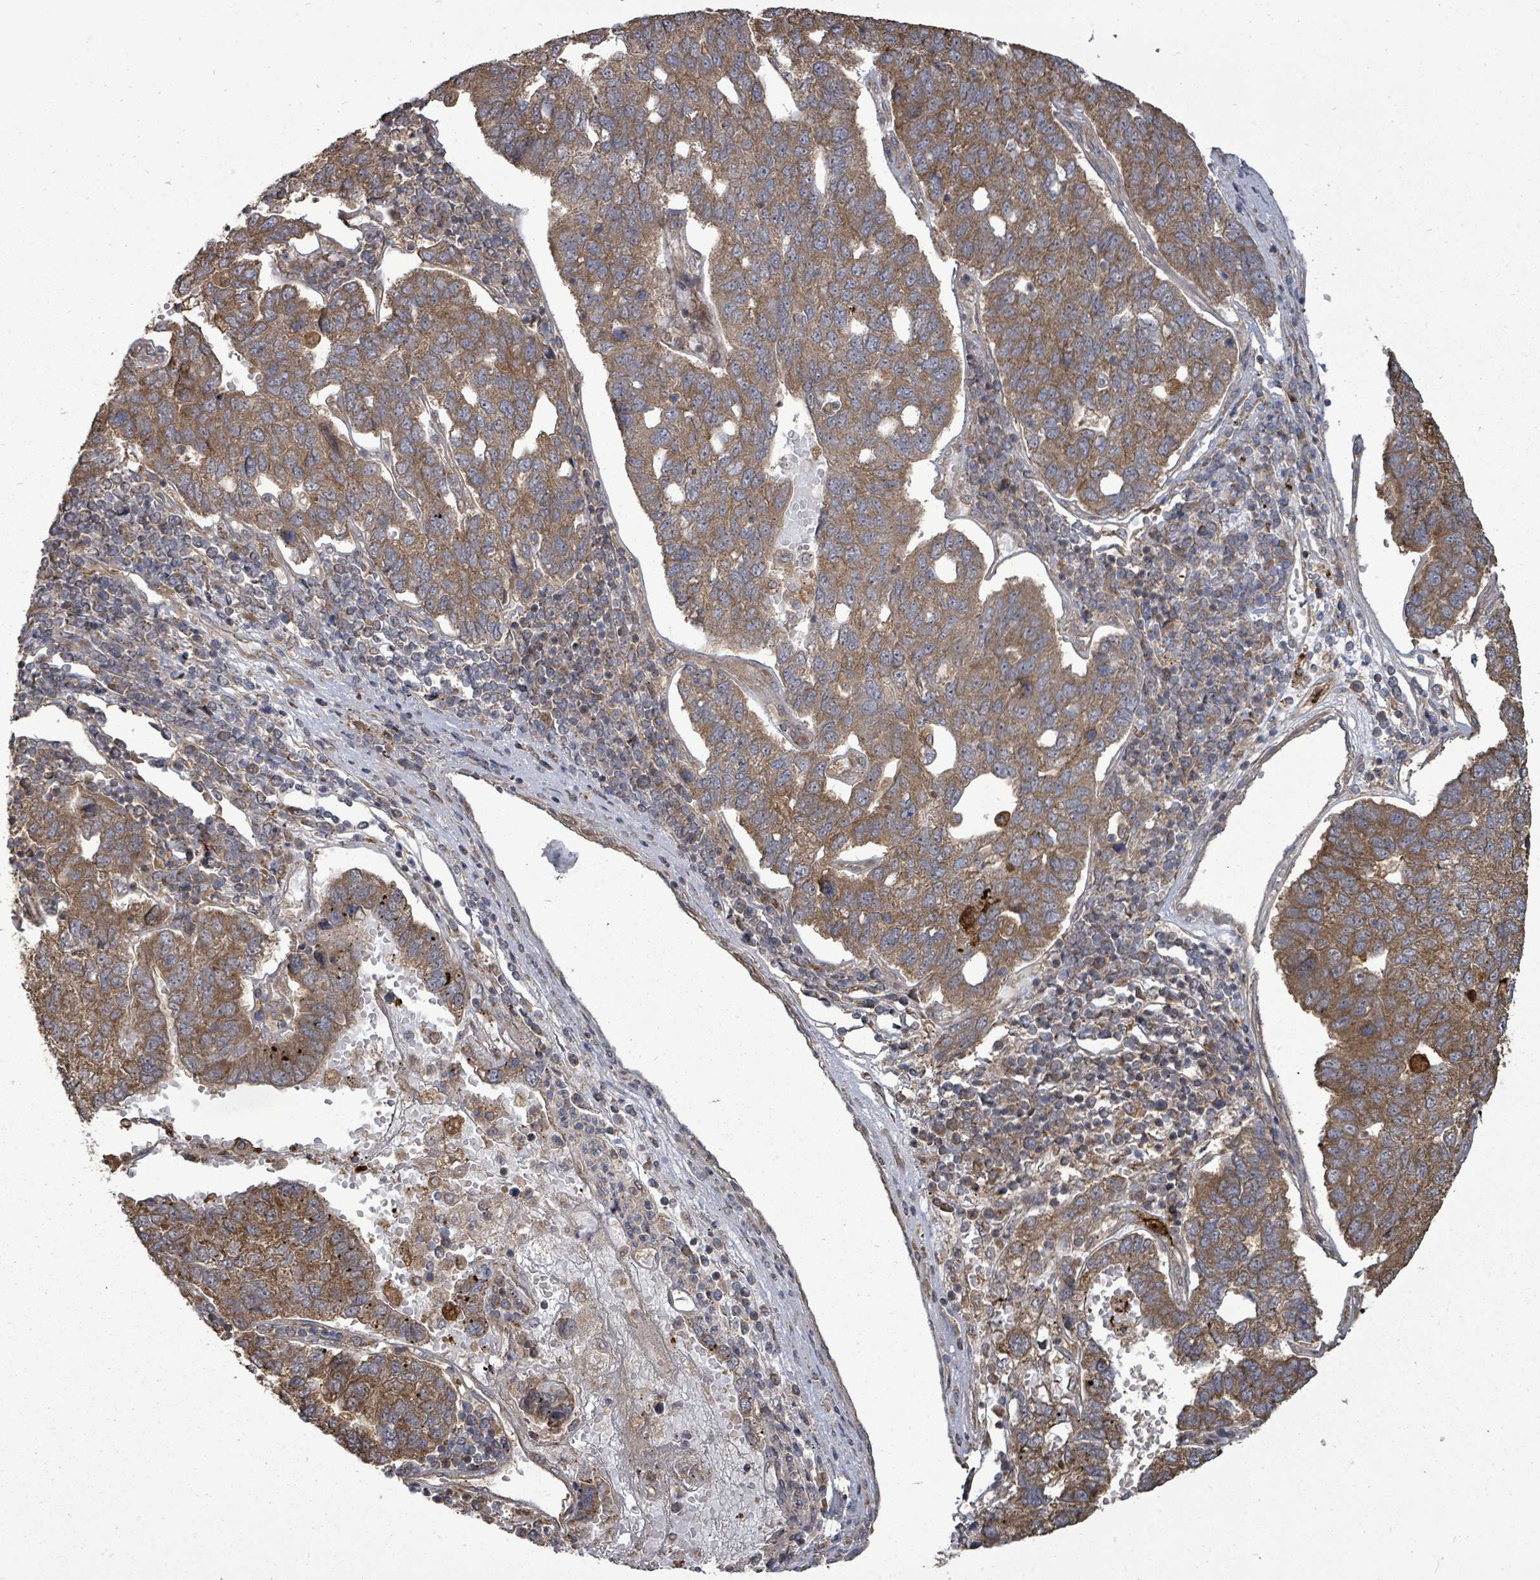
{"staining": {"intensity": "moderate", "quantity": ">75%", "location": "cytoplasmic/membranous"}, "tissue": "pancreatic cancer", "cell_type": "Tumor cells", "image_type": "cancer", "snomed": [{"axis": "morphology", "description": "Adenocarcinoma, NOS"}, {"axis": "topography", "description": "Pancreas"}], "caption": "A micrograph showing moderate cytoplasmic/membranous expression in approximately >75% of tumor cells in pancreatic adenocarcinoma, as visualized by brown immunohistochemical staining.", "gene": "EIF3C", "patient": {"sex": "female", "age": 61}}